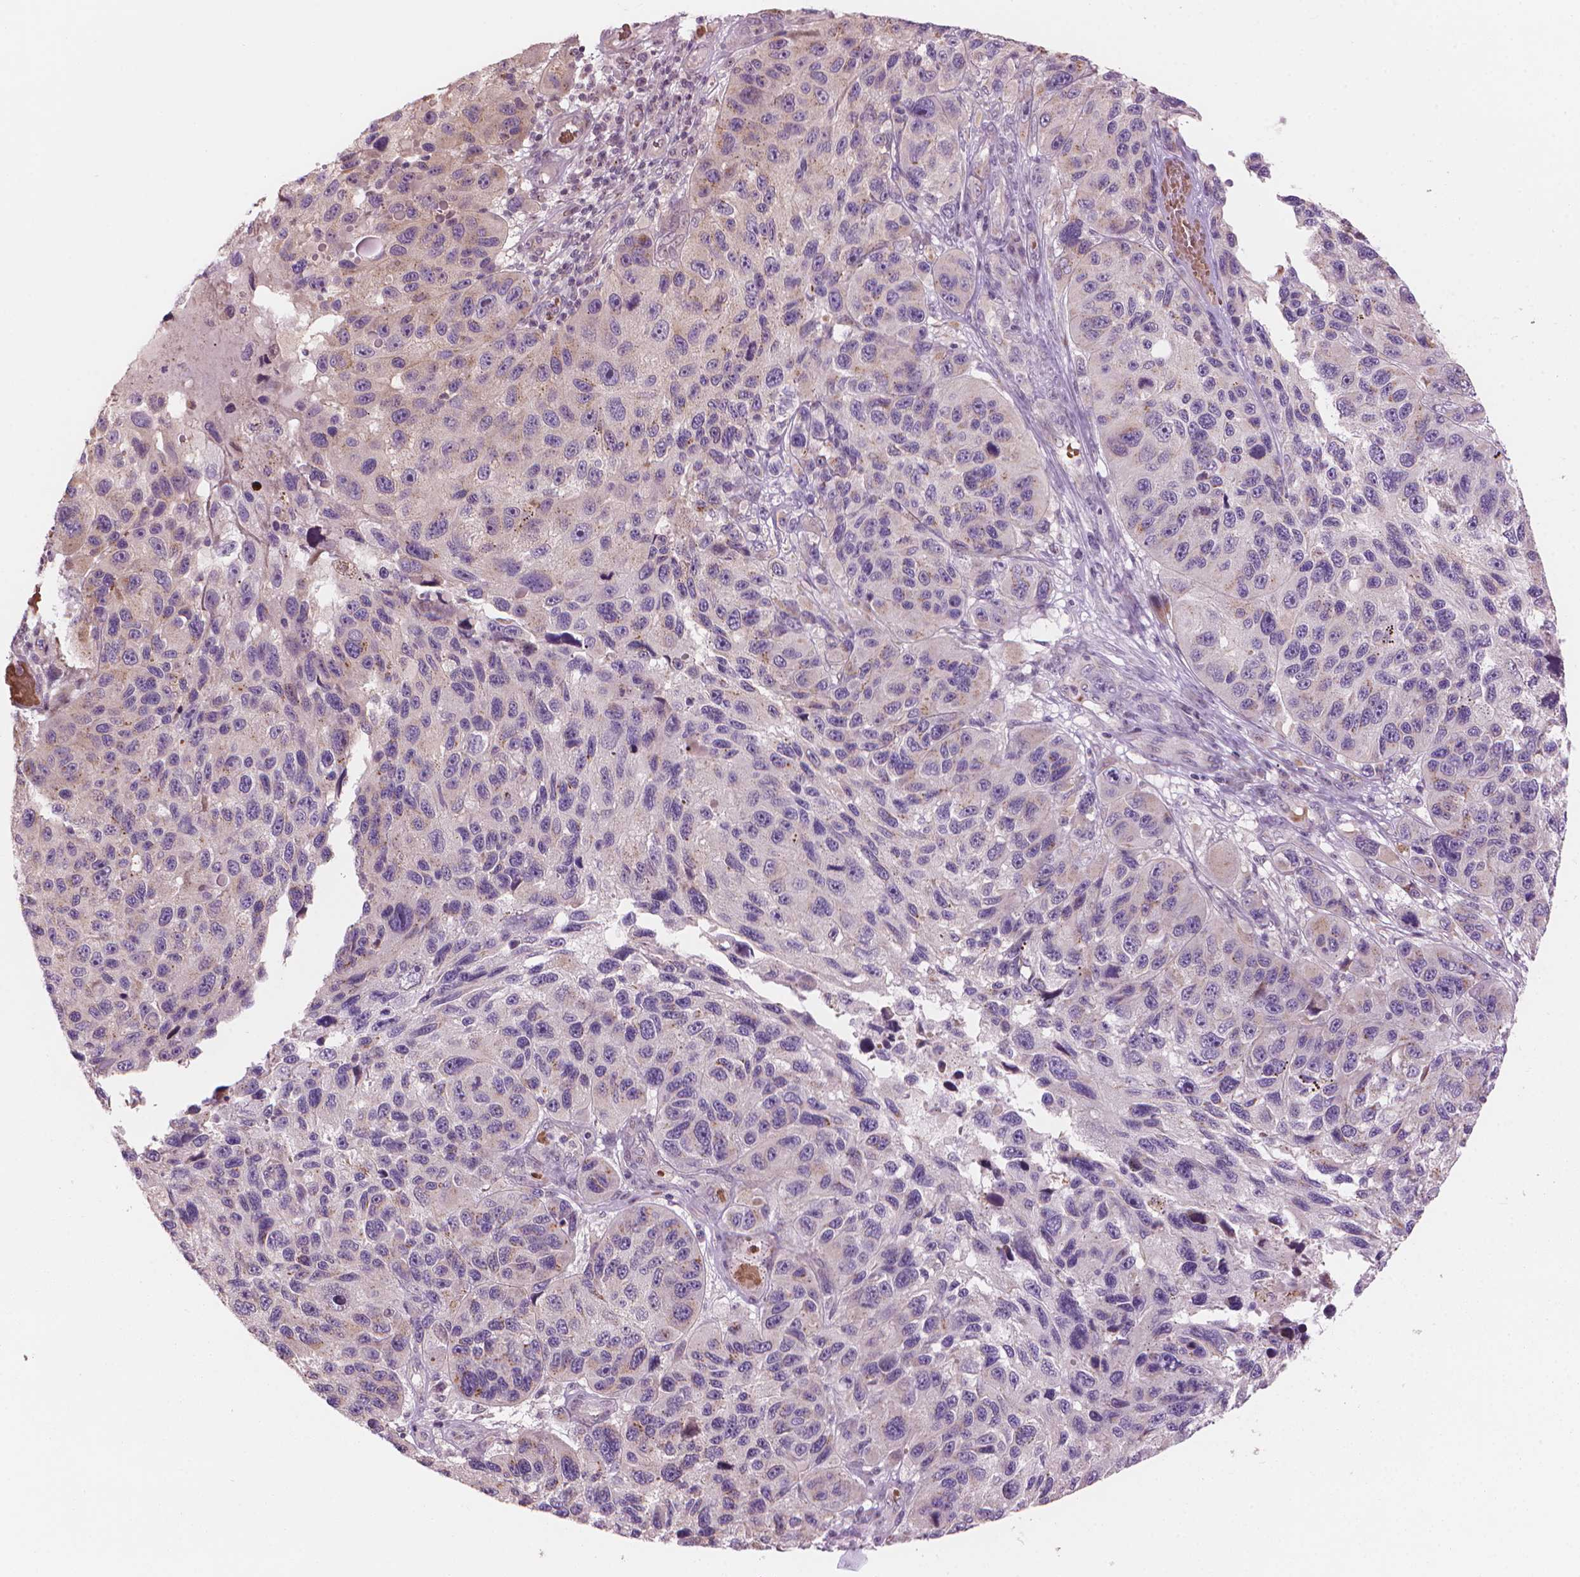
{"staining": {"intensity": "weak", "quantity": "<25%", "location": "cytoplasmic/membranous,nuclear"}, "tissue": "melanoma", "cell_type": "Tumor cells", "image_type": "cancer", "snomed": [{"axis": "morphology", "description": "Malignant melanoma, NOS"}, {"axis": "topography", "description": "Skin"}], "caption": "There is no significant positivity in tumor cells of melanoma.", "gene": "IFFO1", "patient": {"sex": "male", "age": 53}}